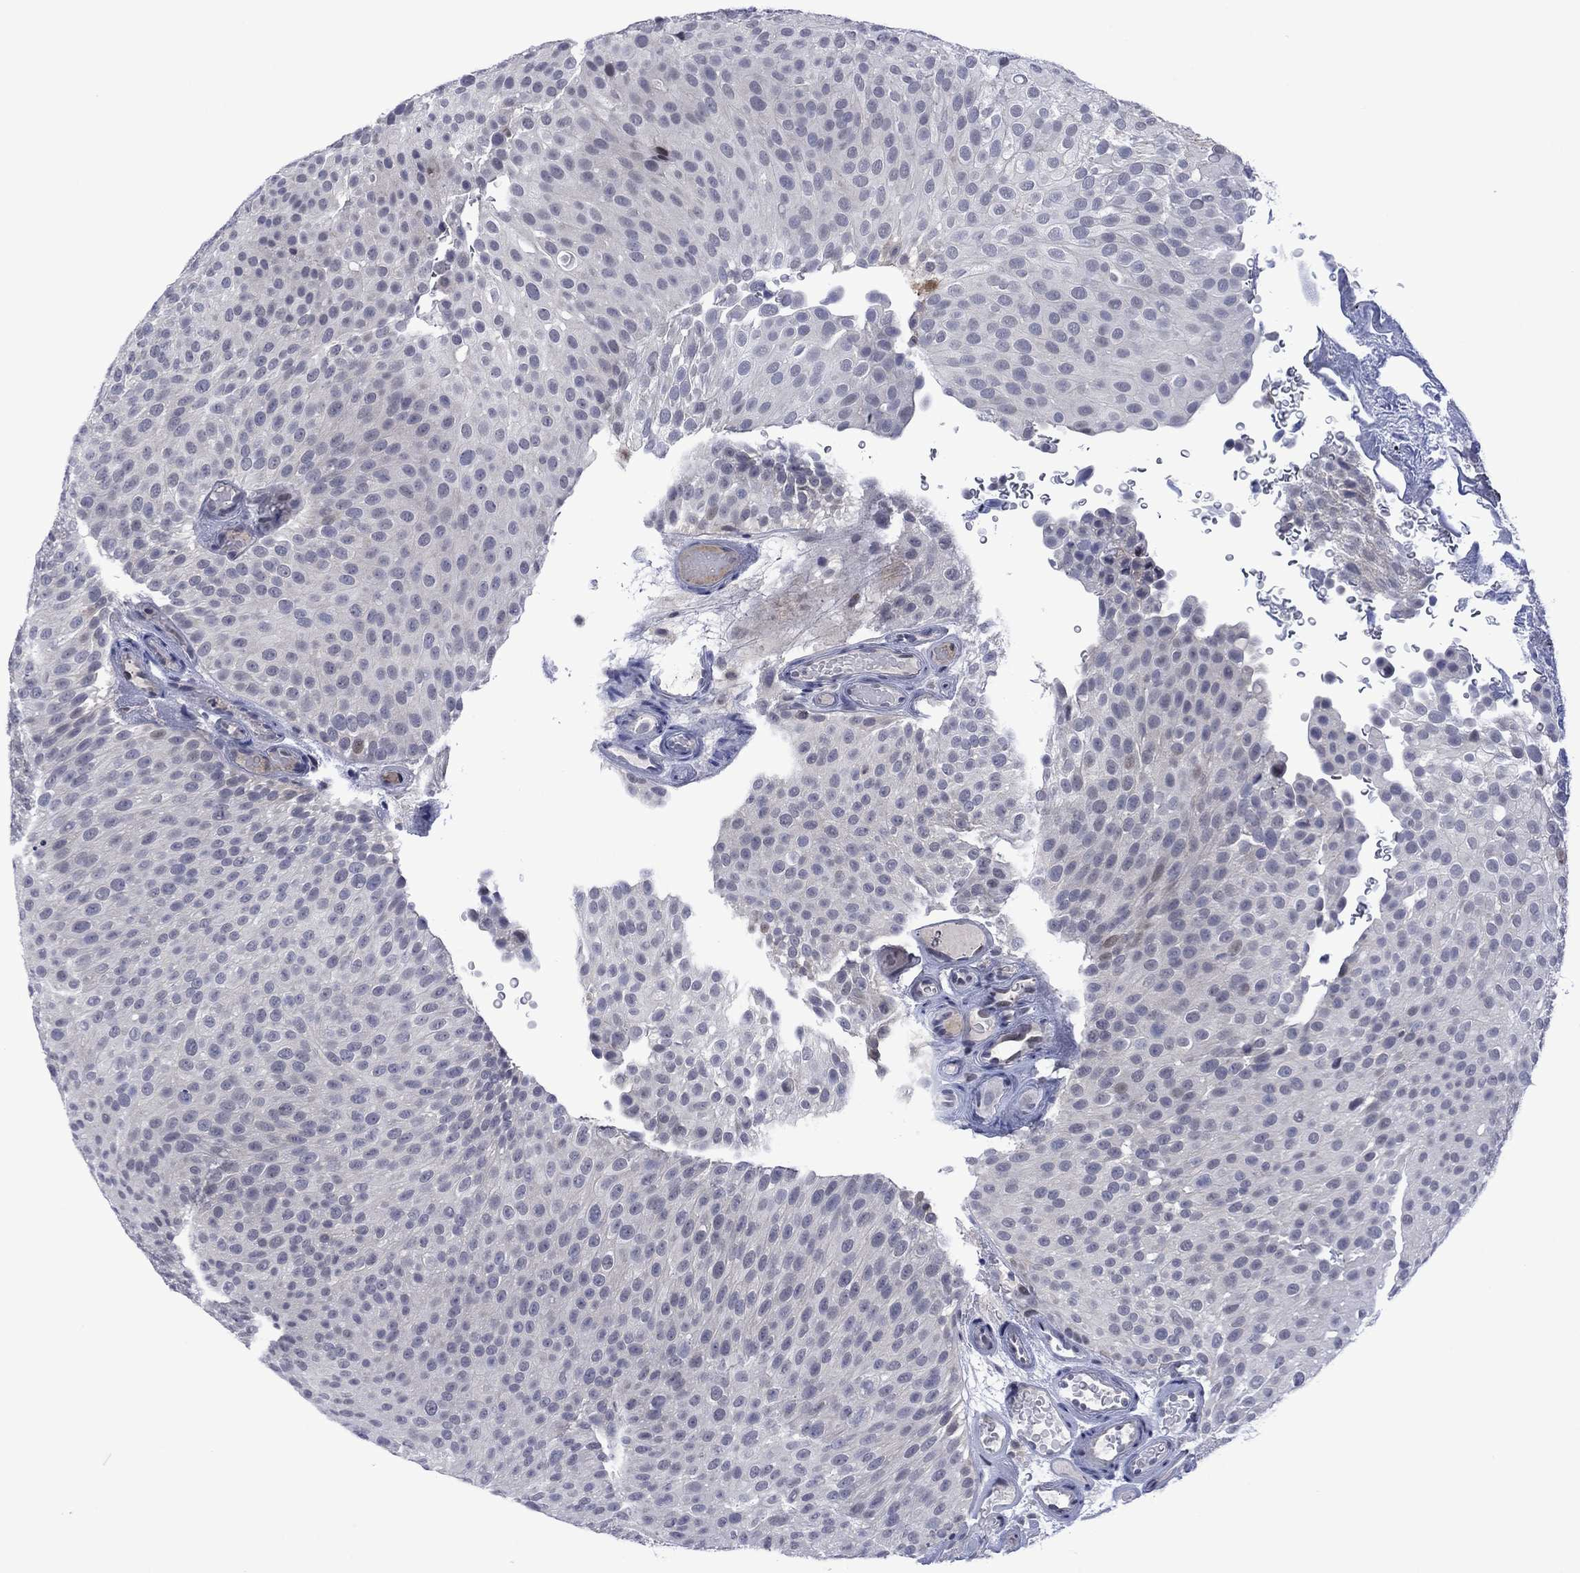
{"staining": {"intensity": "negative", "quantity": "none", "location": "none"}, "tissue": "urothelial cancer", "cell_type": "Tumor cells", "image_type": "cancer", "snomed": [{"axis": "morphology", "description": "Urothelial carcinoma, Low grade"}, {"axis": "topography", "description": "Urinary bladder"}], "caption": "There is no significant staining in tumor cells of urothelial cancer.", "gene": "AGL", "patient": {"sex": "male", "age": 78}}